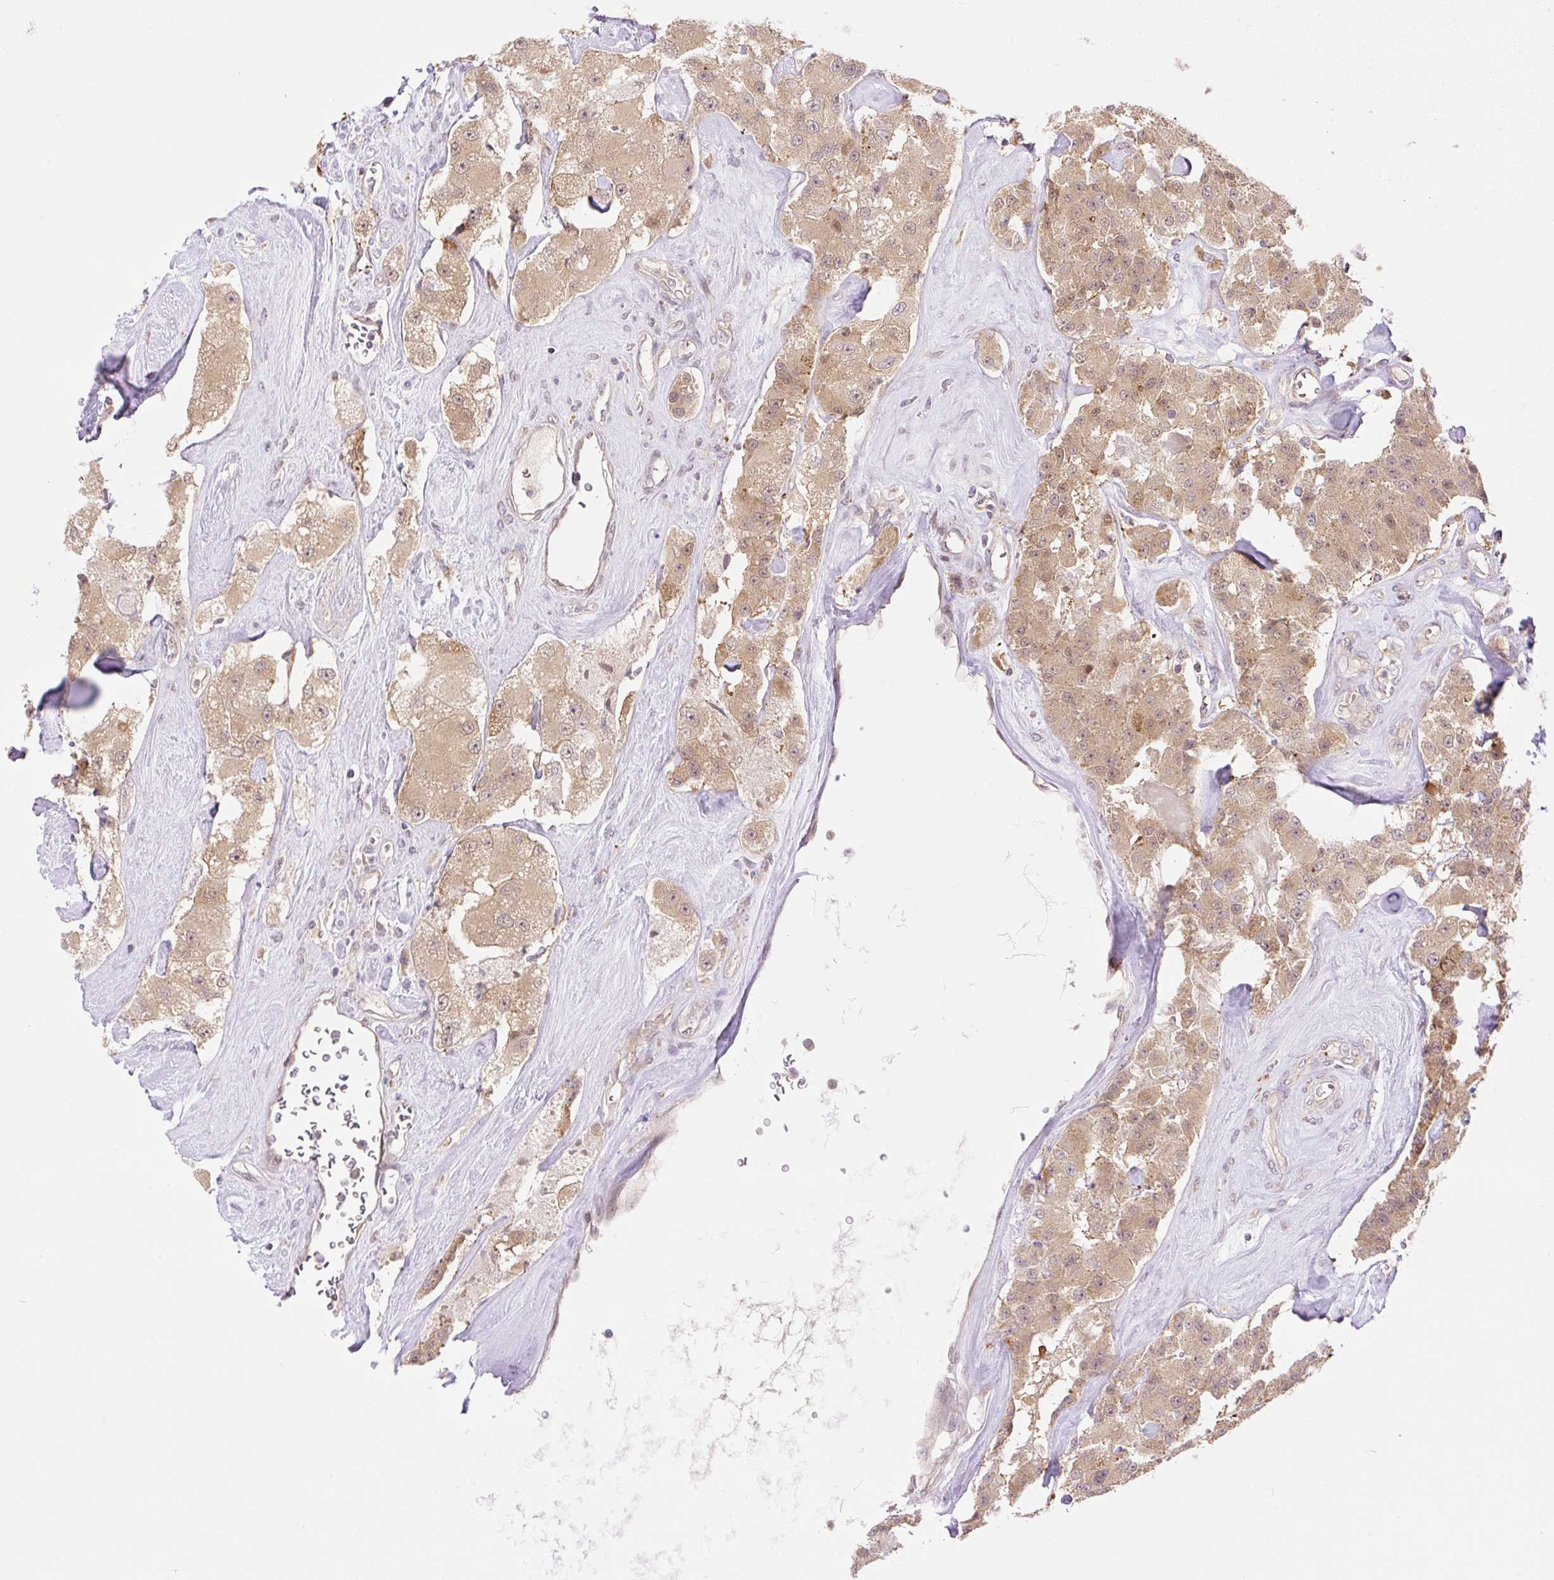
{"staining": {"intensity": "moderate", "quantity": ">75%", "location": "cytoplasmic/membranous"}, "tissue": "carcinoid", "cell_type": "Tumor cells", "image_type": "cancer", "snomed": [{"axis": "morphology", "description": "Carcinoid, malignant, NOS"}, {"axis": "topography", "description": "Pancreas"}], "caption": "Tumor cells display medium levels of moderate cytoplasmic/membranous staining in about >75% of cells in carcinoid. (DAB (3,3'-diaminobenzidine) IHC with brightfield microscopy, high magnification).", "gene": "VPS25", "patient": {"sex": "male", "age": 41}}